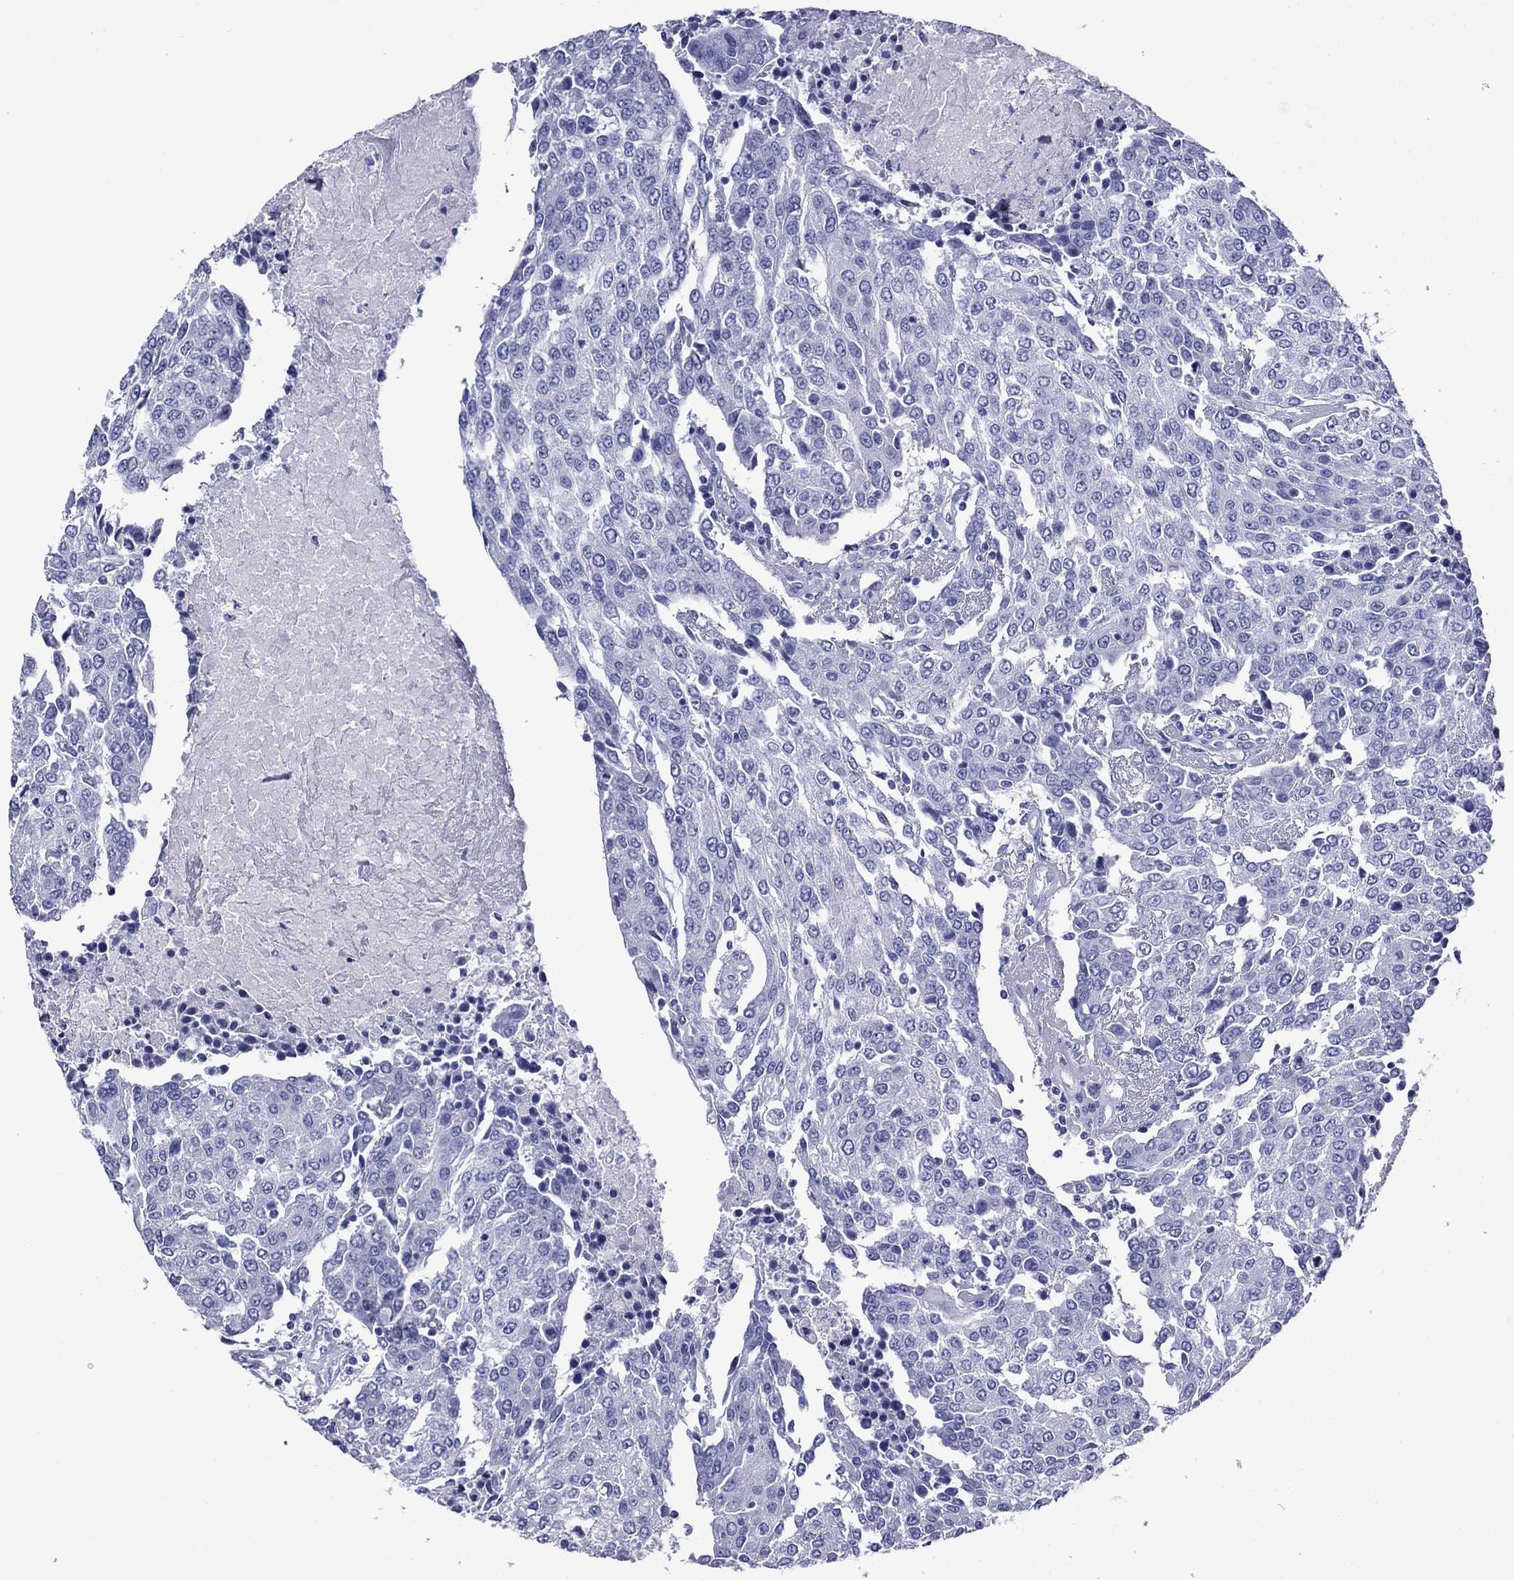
{"staining": {"intensity": "negative", "quantity": "none", "location": "none"}, "tissue": "urothelial cancer", "cell_type": "Tumor cells", "image_type": "cancer", "snomed": [{"axis": "morphology", "description": "Urothelial carcinoma, High grade"}, {"axis": "topography", "description": "Urinary bladder"}], "caption": "There is no significant positivity in tumor cells of urothelial carcinoma (high-grade). The staining was performed using DAB (3,3'-diaminobenzidine) to visualize the protein expression in brown, while the nuclei were stained in blue with hematoxylin (Magnification: 20x).", "gene": "ROM1", "patient": {"sex": "female", "age": 85}}